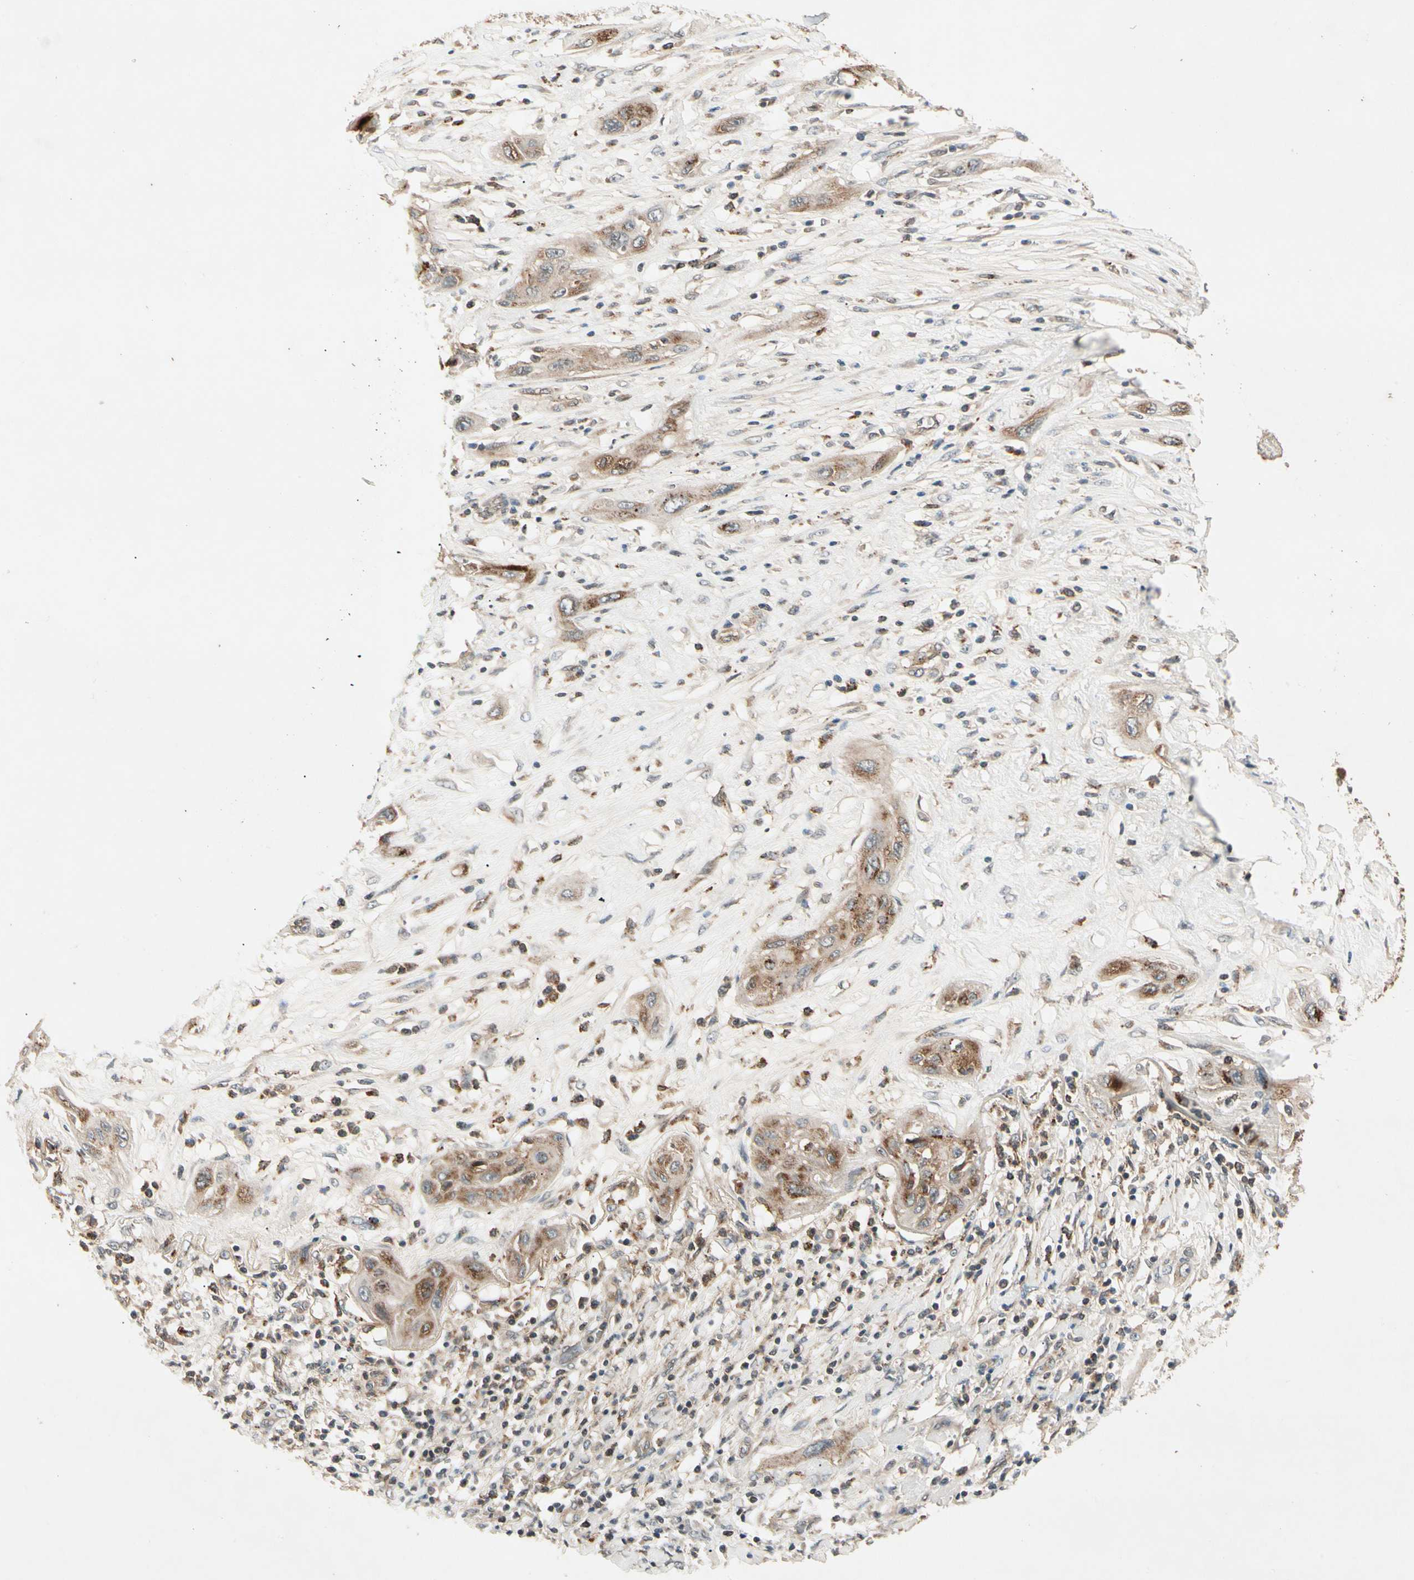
{"staining": {"intensity": "moderate", "quantity": ">75%", "location": "cytoplasmic/membranous"}, "tissue": "lung cancer", "cell_type": "Tumor cells", "image_type": "cancer", "snomed": [{"axis": "morphology", "description": "Squamous cell carcinoma, NOS"}, {"axis": "topography", "description": "Lung"}], "caption": "This is an image of immunohistochemistry (IHC) staining of squamous cell carcinoma (lung), which shows moderate expression in the cytoplasmic/membranous of tumor cells.", "gene": "FLOT1", "patient": {"sex": "female", "age": 47}}